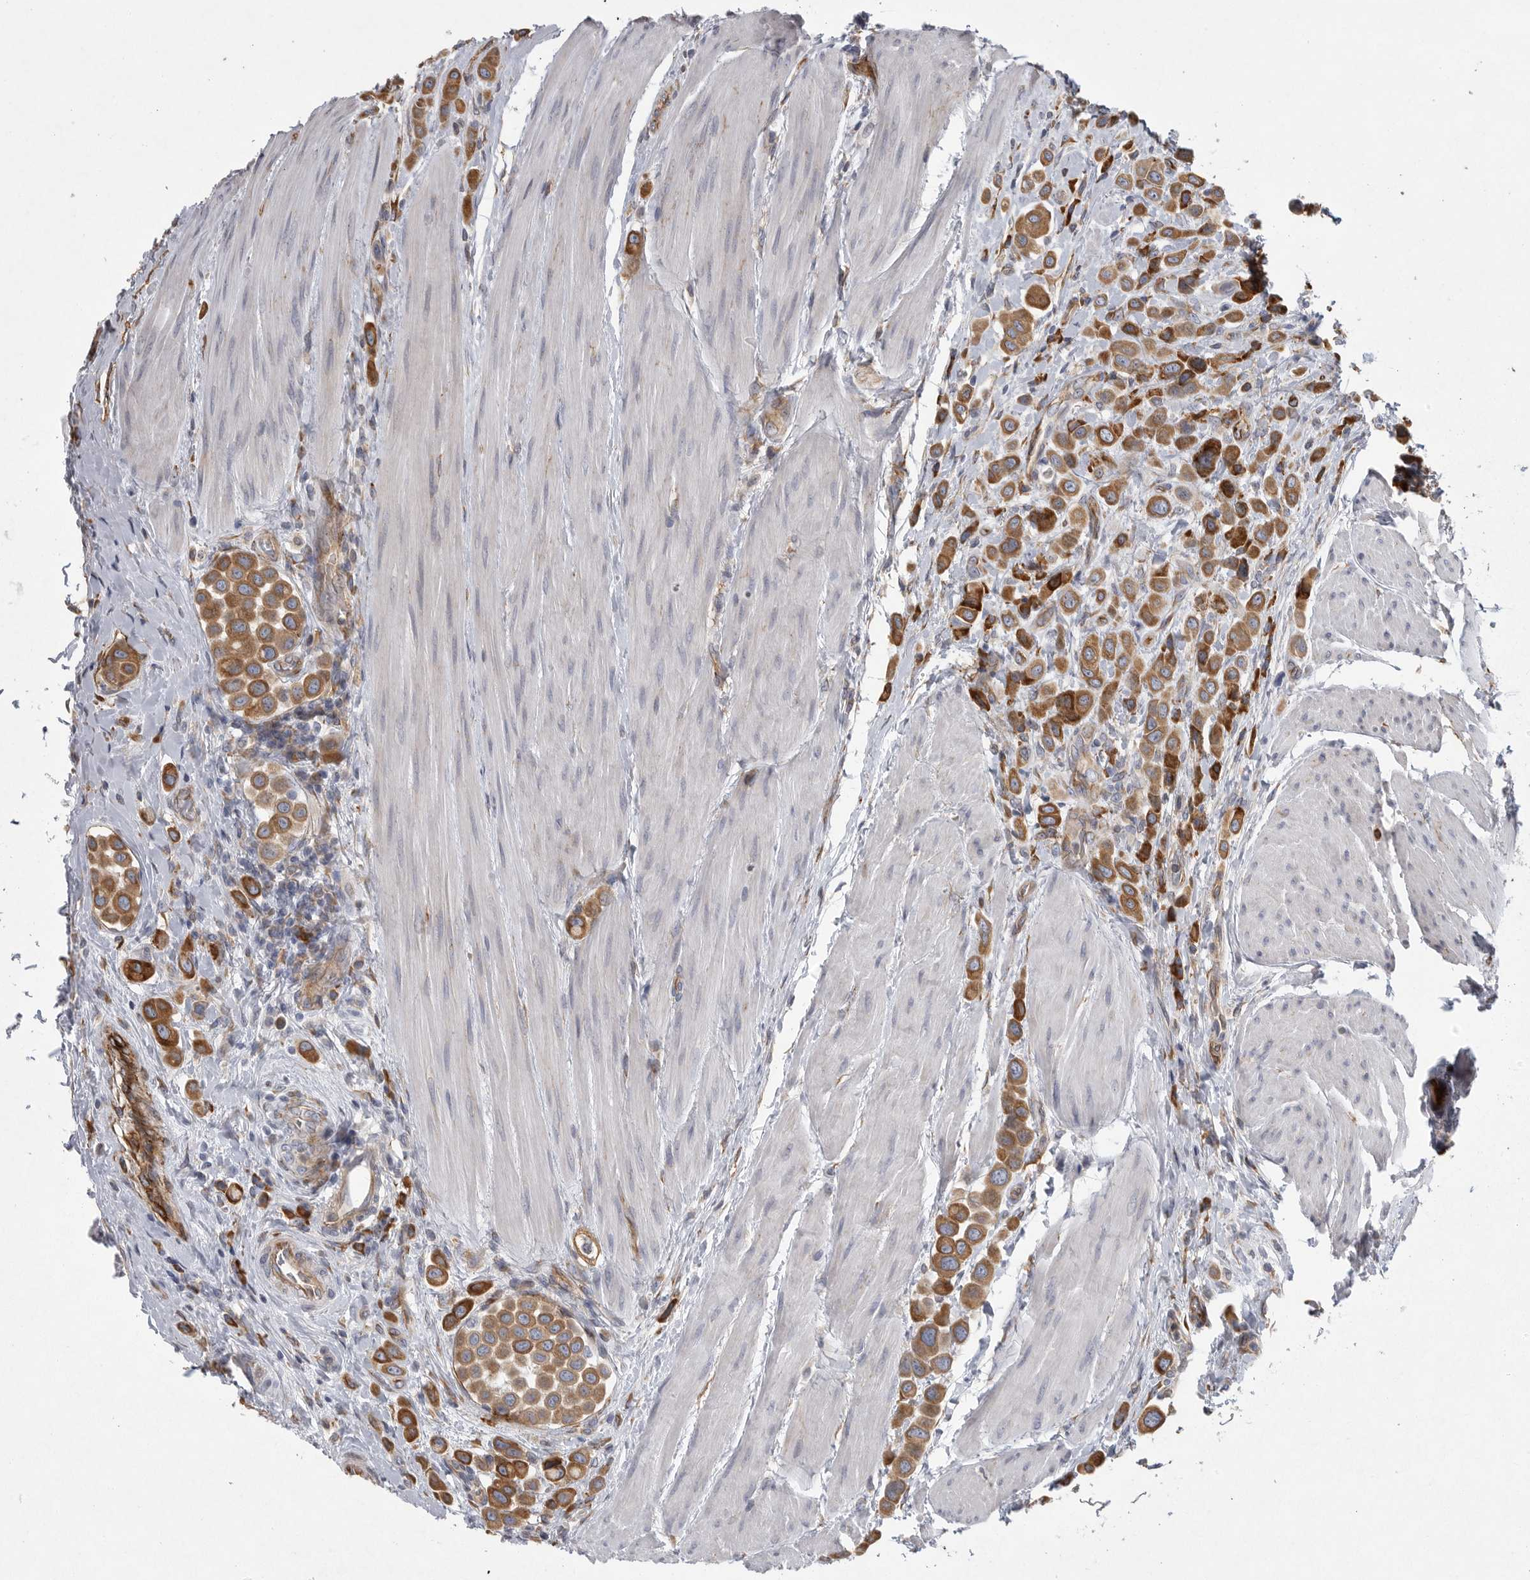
{"staining": {"intensity": "strong", "quantity": ">75%", "location": "cytoplasmic/membranous"}, "tissue": "urothelial cancer", "cell_type": "Tumor cells", "image_type": "cancer", "snomed": [{"axis": "morphology", "description": "Urothelial carcinoma, High grade"}, {"axis": "topography", "description": "Urinary bladder"}], "caption": "Protein positivity by immunohistochemistry demonstrates strong cytoplasmic/membranous expression in approximately >75% of tumor cells in high-grade urothelial carcinoma.", "gene": "MINPP1", "patient": {"sex": "male", "age": 50}}